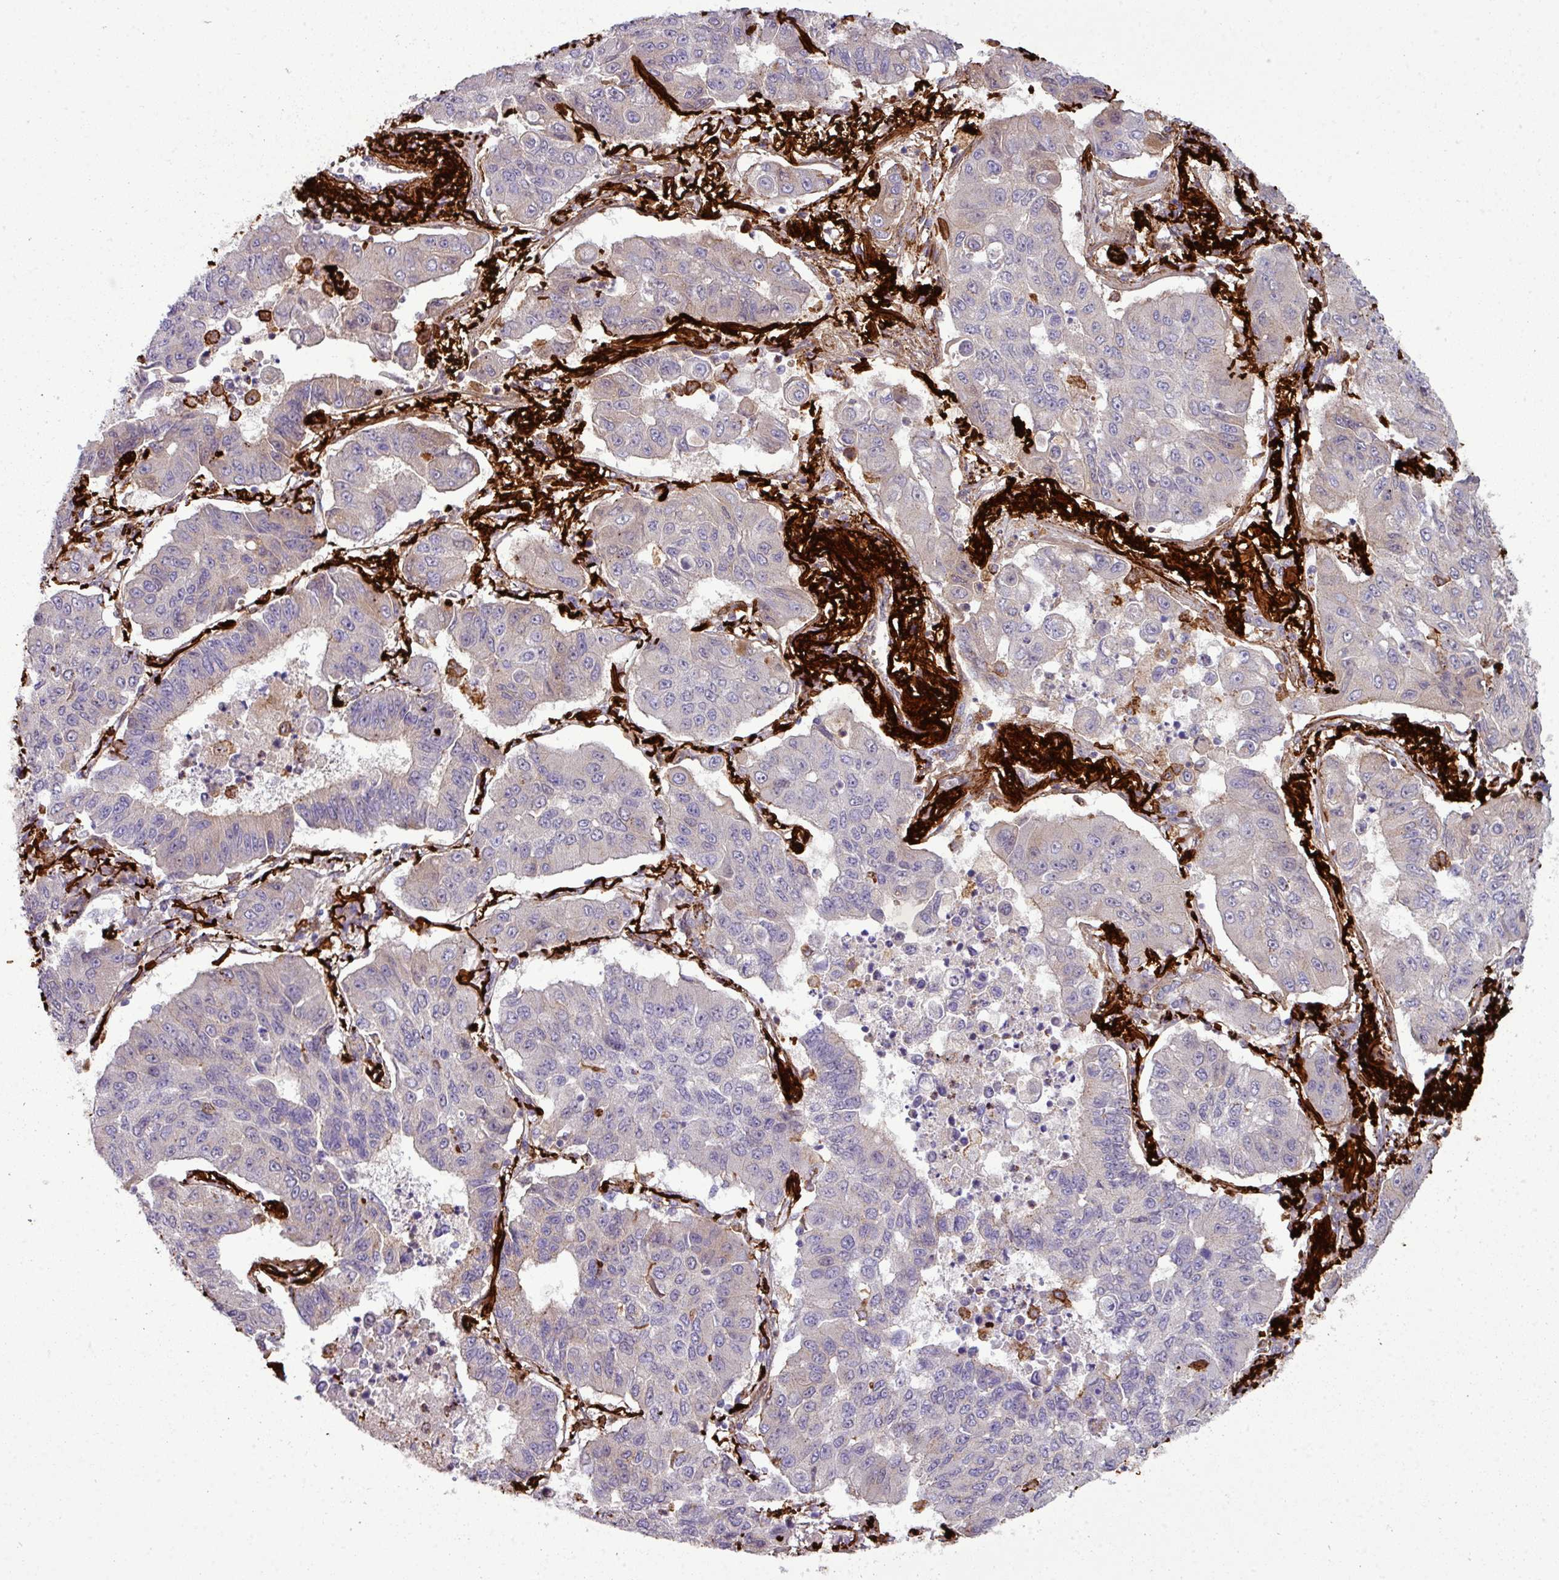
{"staining": {"intensity": "negative", "quantity": "none", "location": "none"}, "tissue": "lung cancer", "cell_type": "Tumor cells", "image_type": "cancer", "snomed": [{"axis": "morphology", "description": "Squamous cell carcinoma, NOS"}, {"axis": "topography", "description": "Lung"}], "caption": "Tumor cells show no significant expression in lung cancer.", "gene": "COL8A1", "patient": {"sex": "male", "age": 74}}